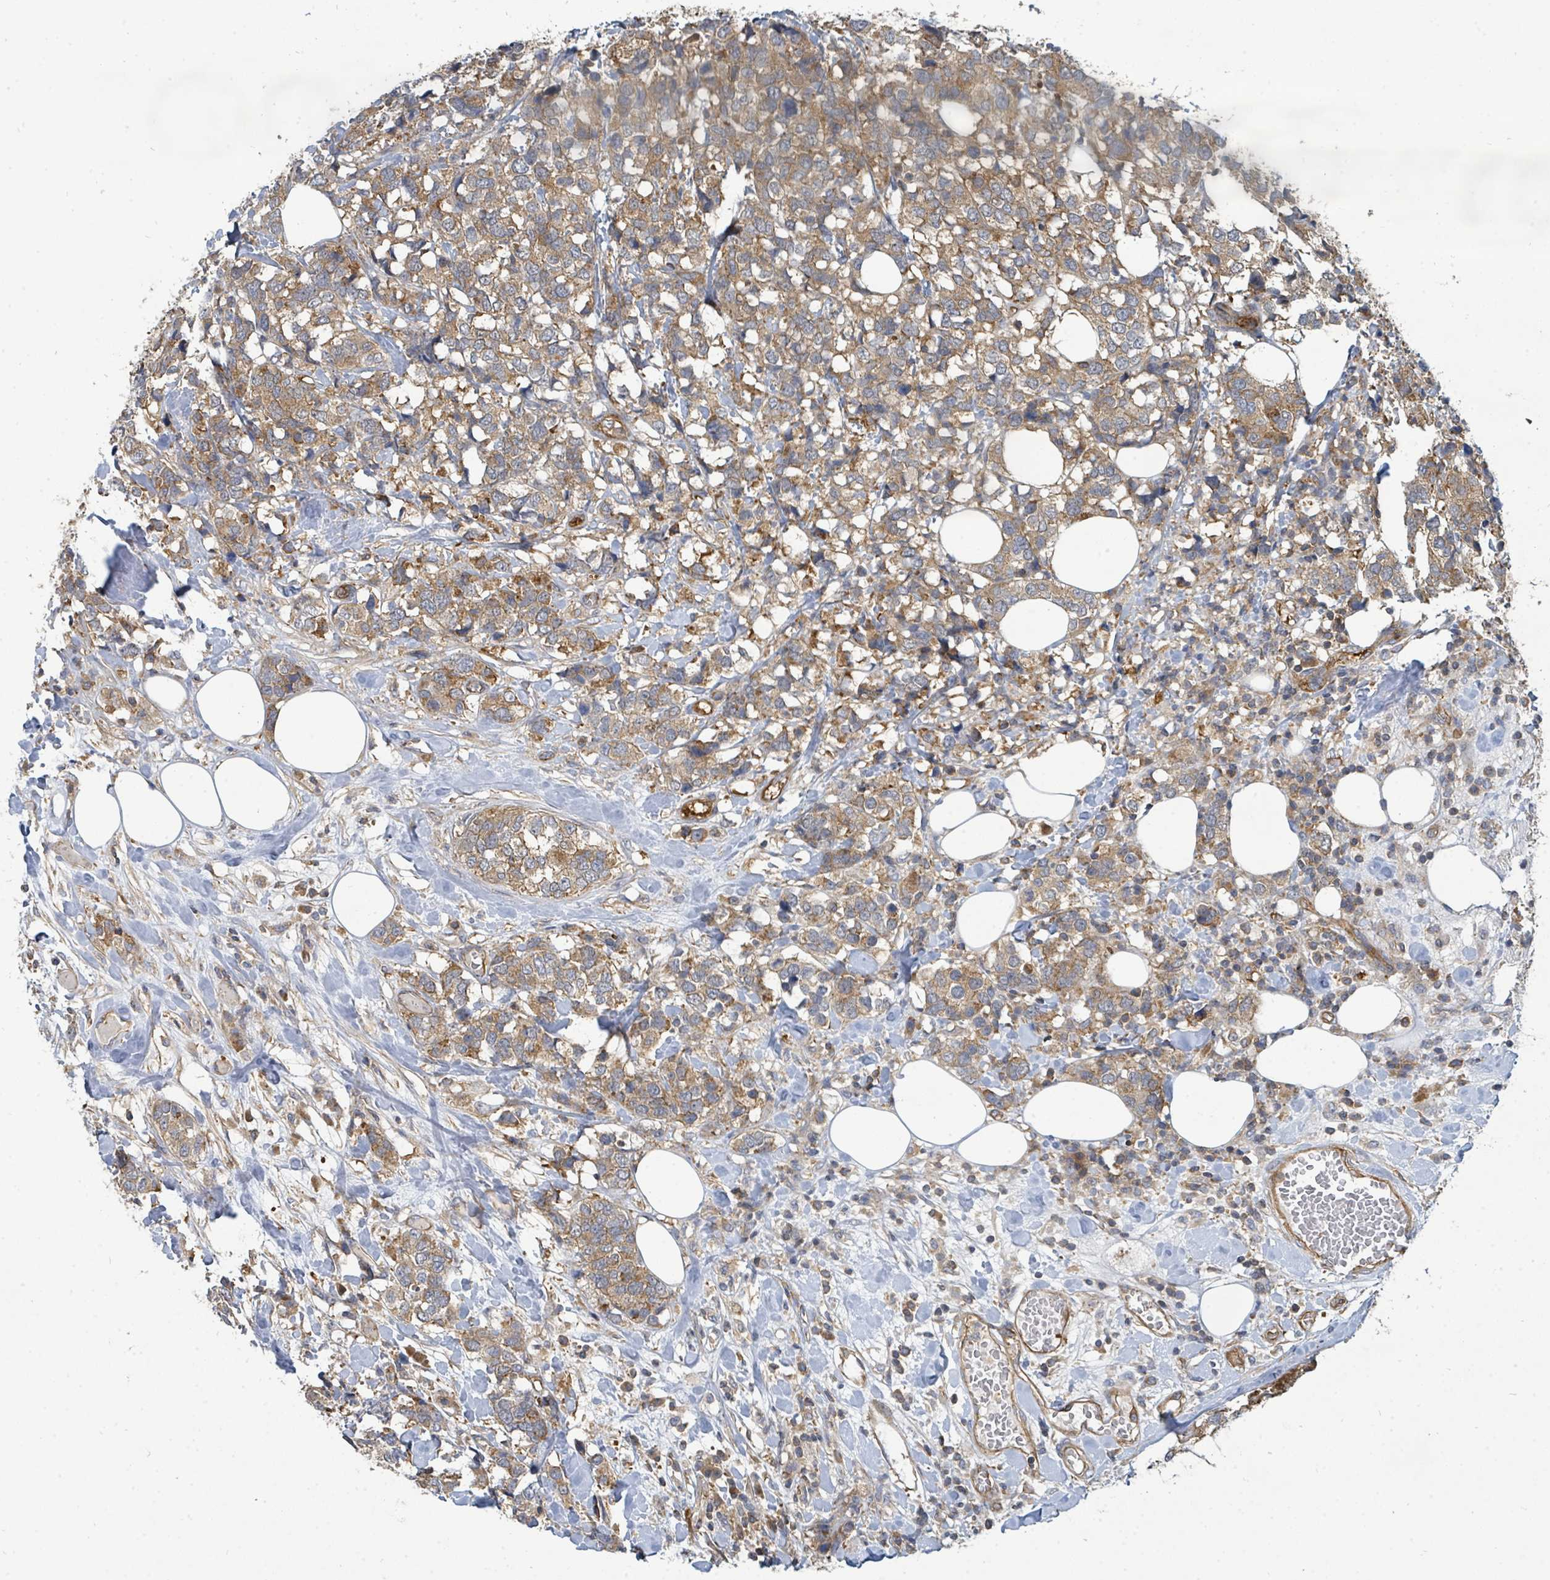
{"staining": {"intensity": "moderate", "quantity": ">75%", "location": "cytoplasmic/membranous"}, "tissue": "breast cancer", "cell_type": "Tumor cells", "image_type": "cancer", "snomed": [{"axis": "morphology", "description": "Lobular carcinoma"}, {"axis": "topography", "description": "Breast"}], "caption": "The immunohistochemical stain labels moderate cytoplasmic/membranous staining in tumor cells of breast cancer (lobular carcinoma) tissue.", "gene": "BOLA2B", "patient": {"sex": "female", "age": 59}}